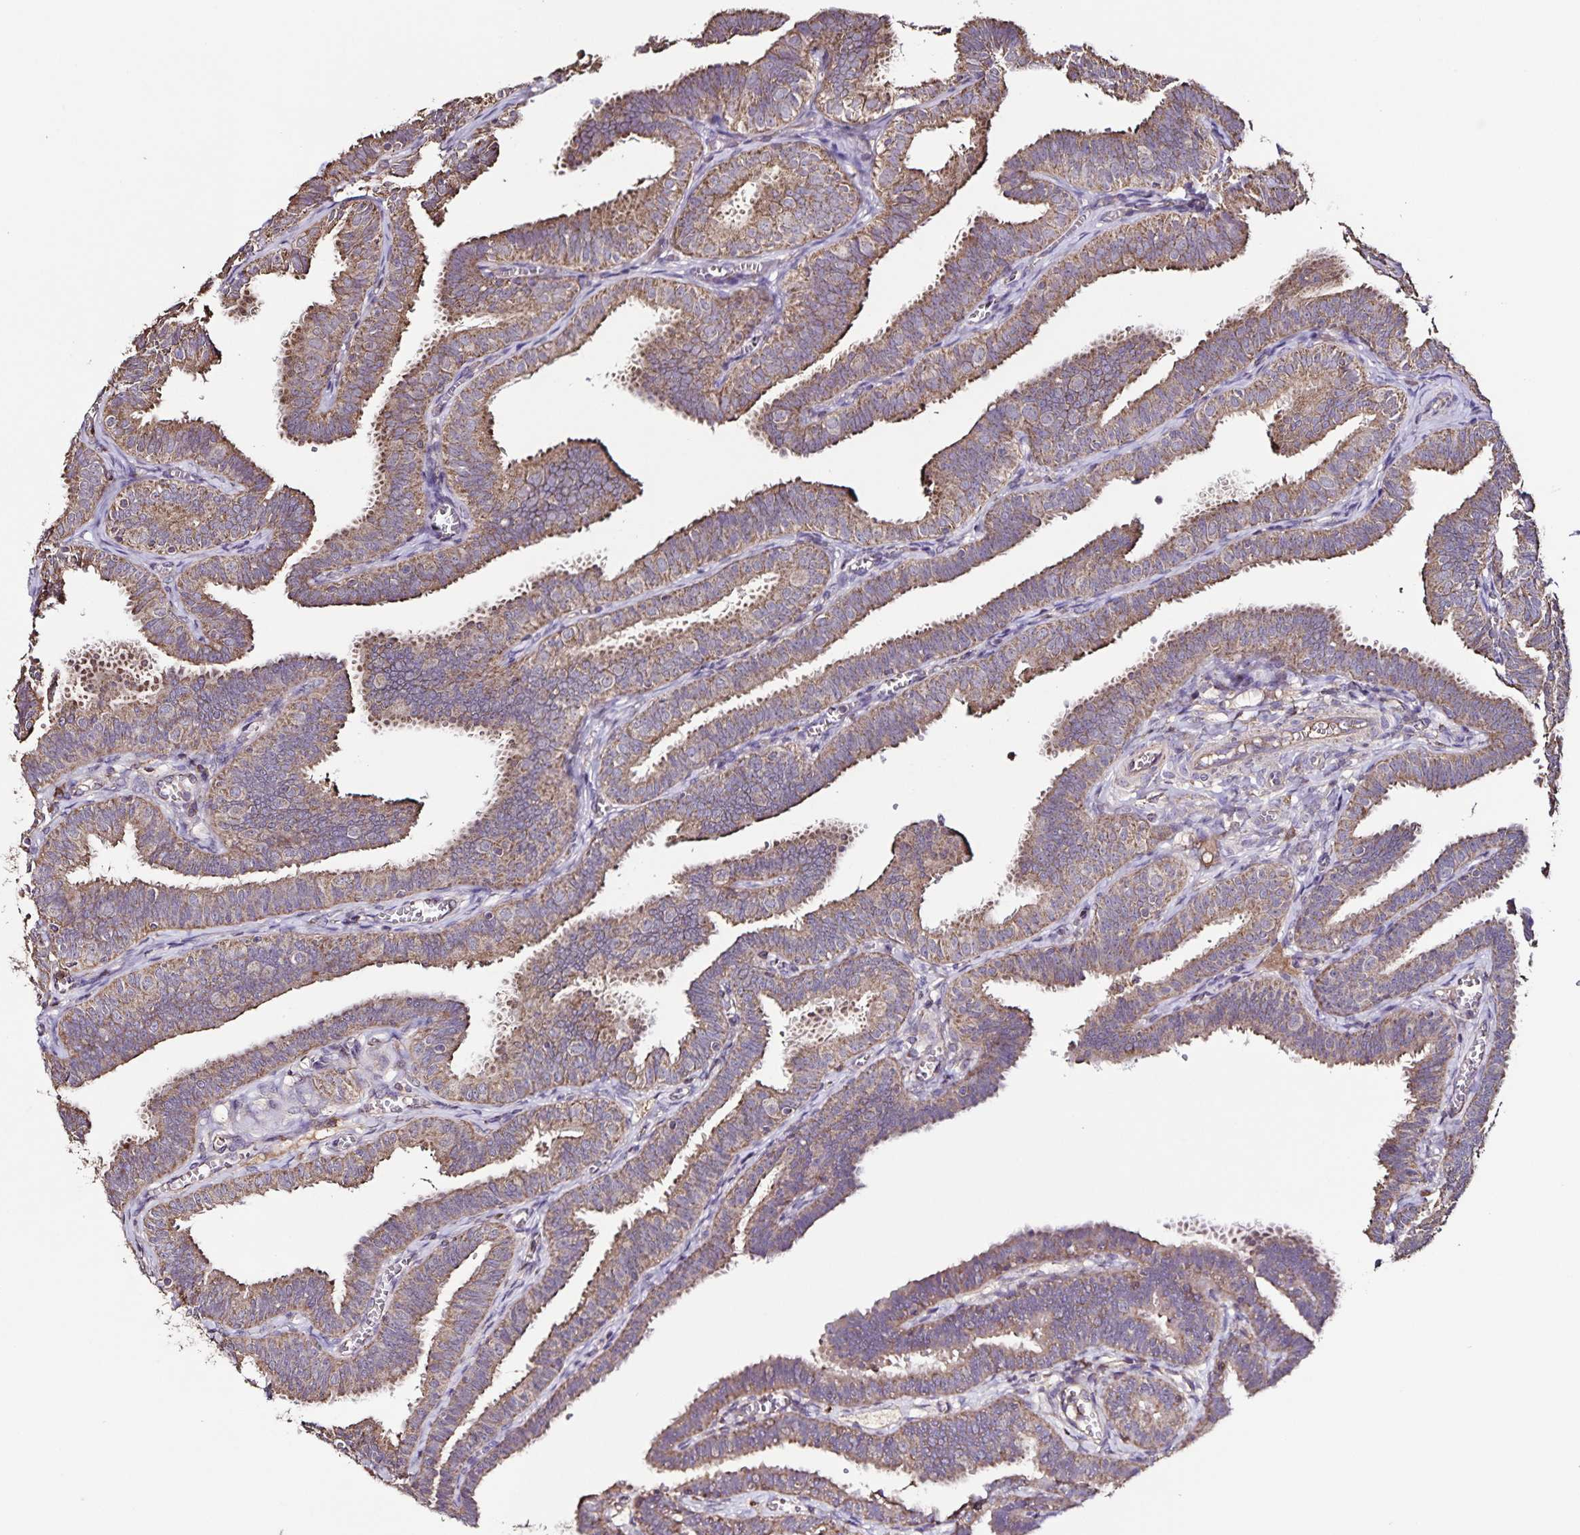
{"staining": {"intensity": "moderate", "quantity": ">75%", "location": "cytoplasmic/membranous"}, "tissue": "fallopian tube", "cell_type": "Glandular cells", "image_type": "normal", "snomed": [{"axis": "morphology", "description": "Normal tissue, NOS"}, {"axis": "topography", "description": "Fallopian tube"}], "caption": "Protein expression analysis of benign human fallopian tube reveals moderate cytoplasmic/membranous positivity in approximately >75% of glandular cells. The protein is shown in brown color, while the nuclei are stained blue.", "gene": "MAN1A1", "patient": {"sex": "female", "age": 25}}